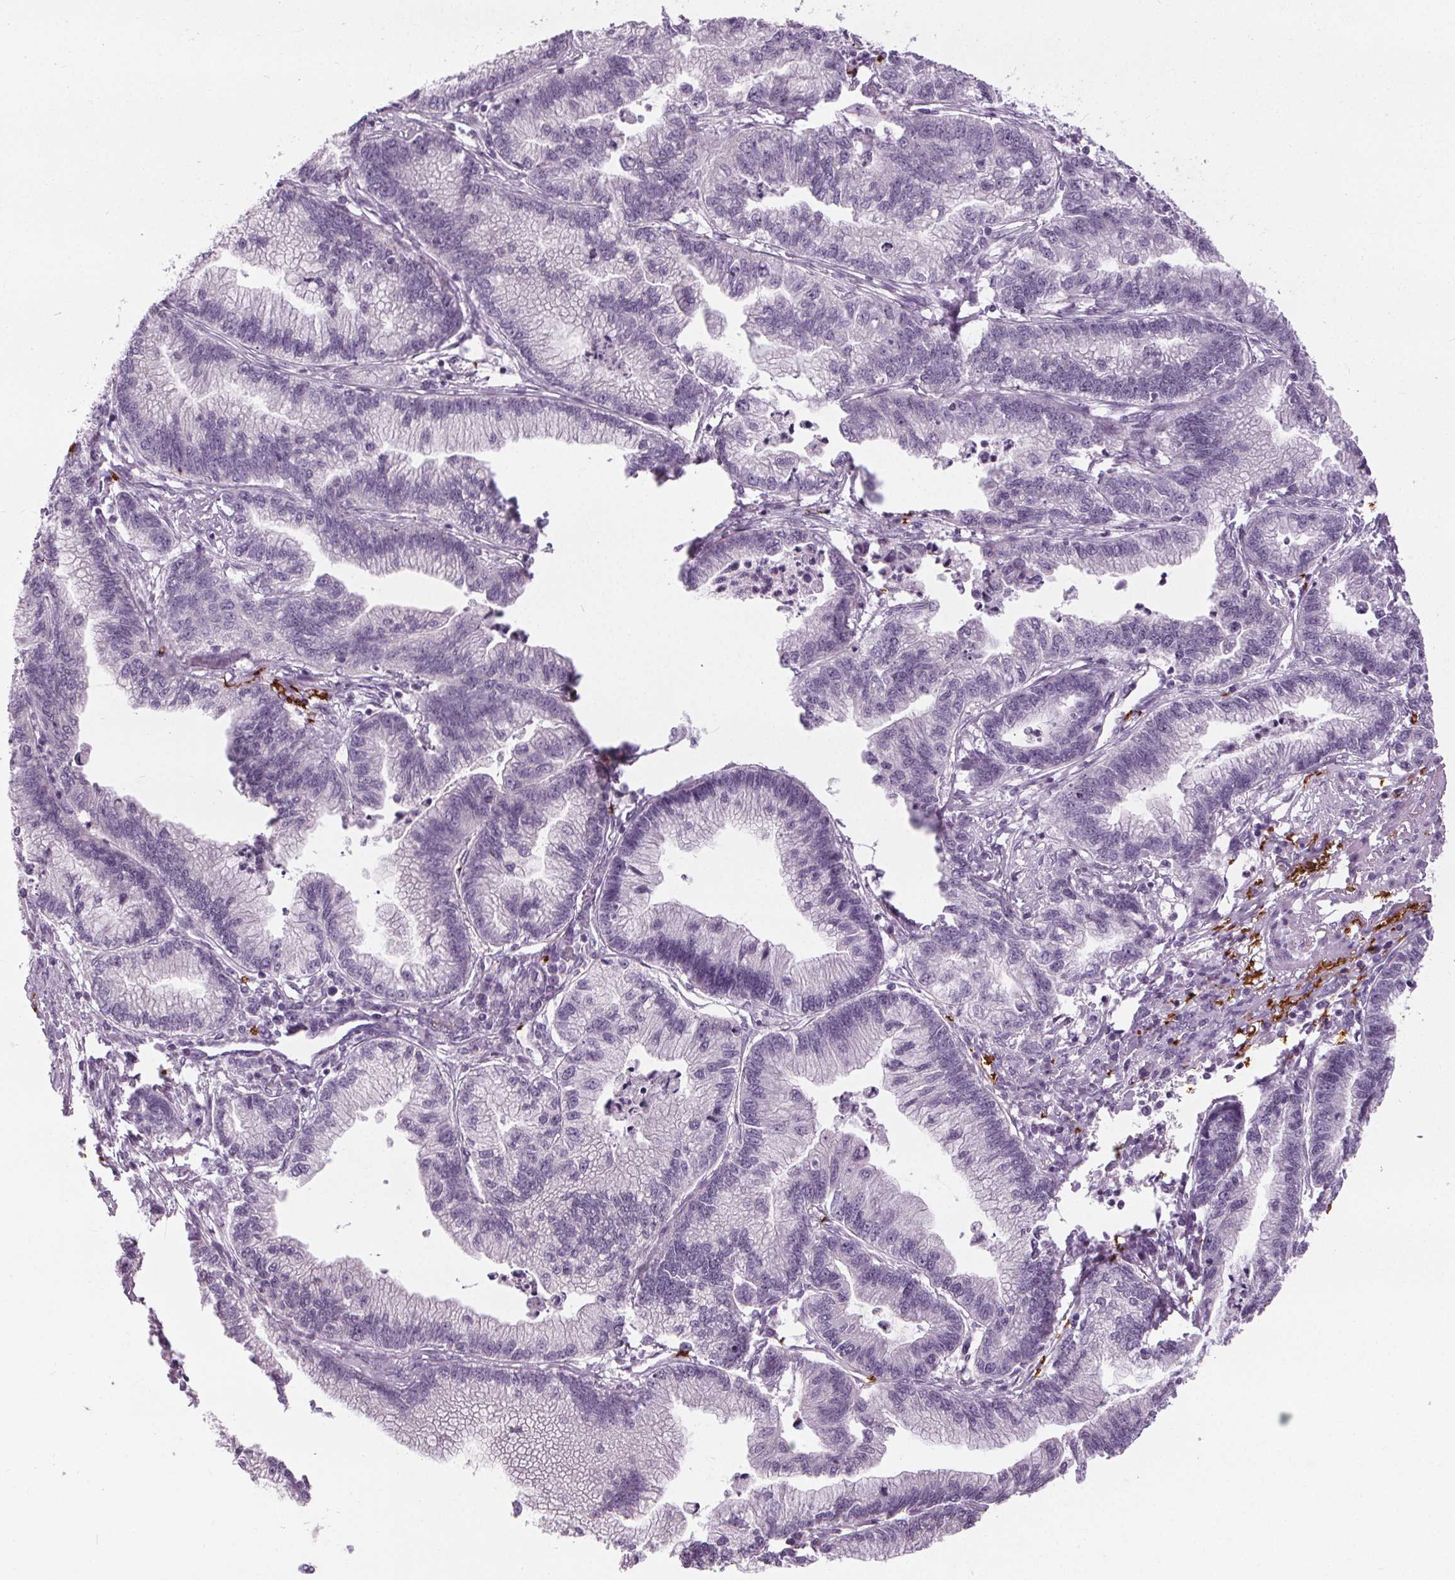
{"staining": {"intensity": "negative", "quantity": "none", "location": "none"}, "tissue": "stomach cancer", "cell_type": "Tumor cells", "image_type": "cancer", "snomed": [{"axis": "morphology", "description": "Adenocarcinoma, NOS"}, {"axis": "topography", "description": "Stomach"}], "caption": "The image exhibits no staining of tumor cells in stomach cancer.", "gene": "SLC4A1", "patient": {"sex": "male", "age": 83}}